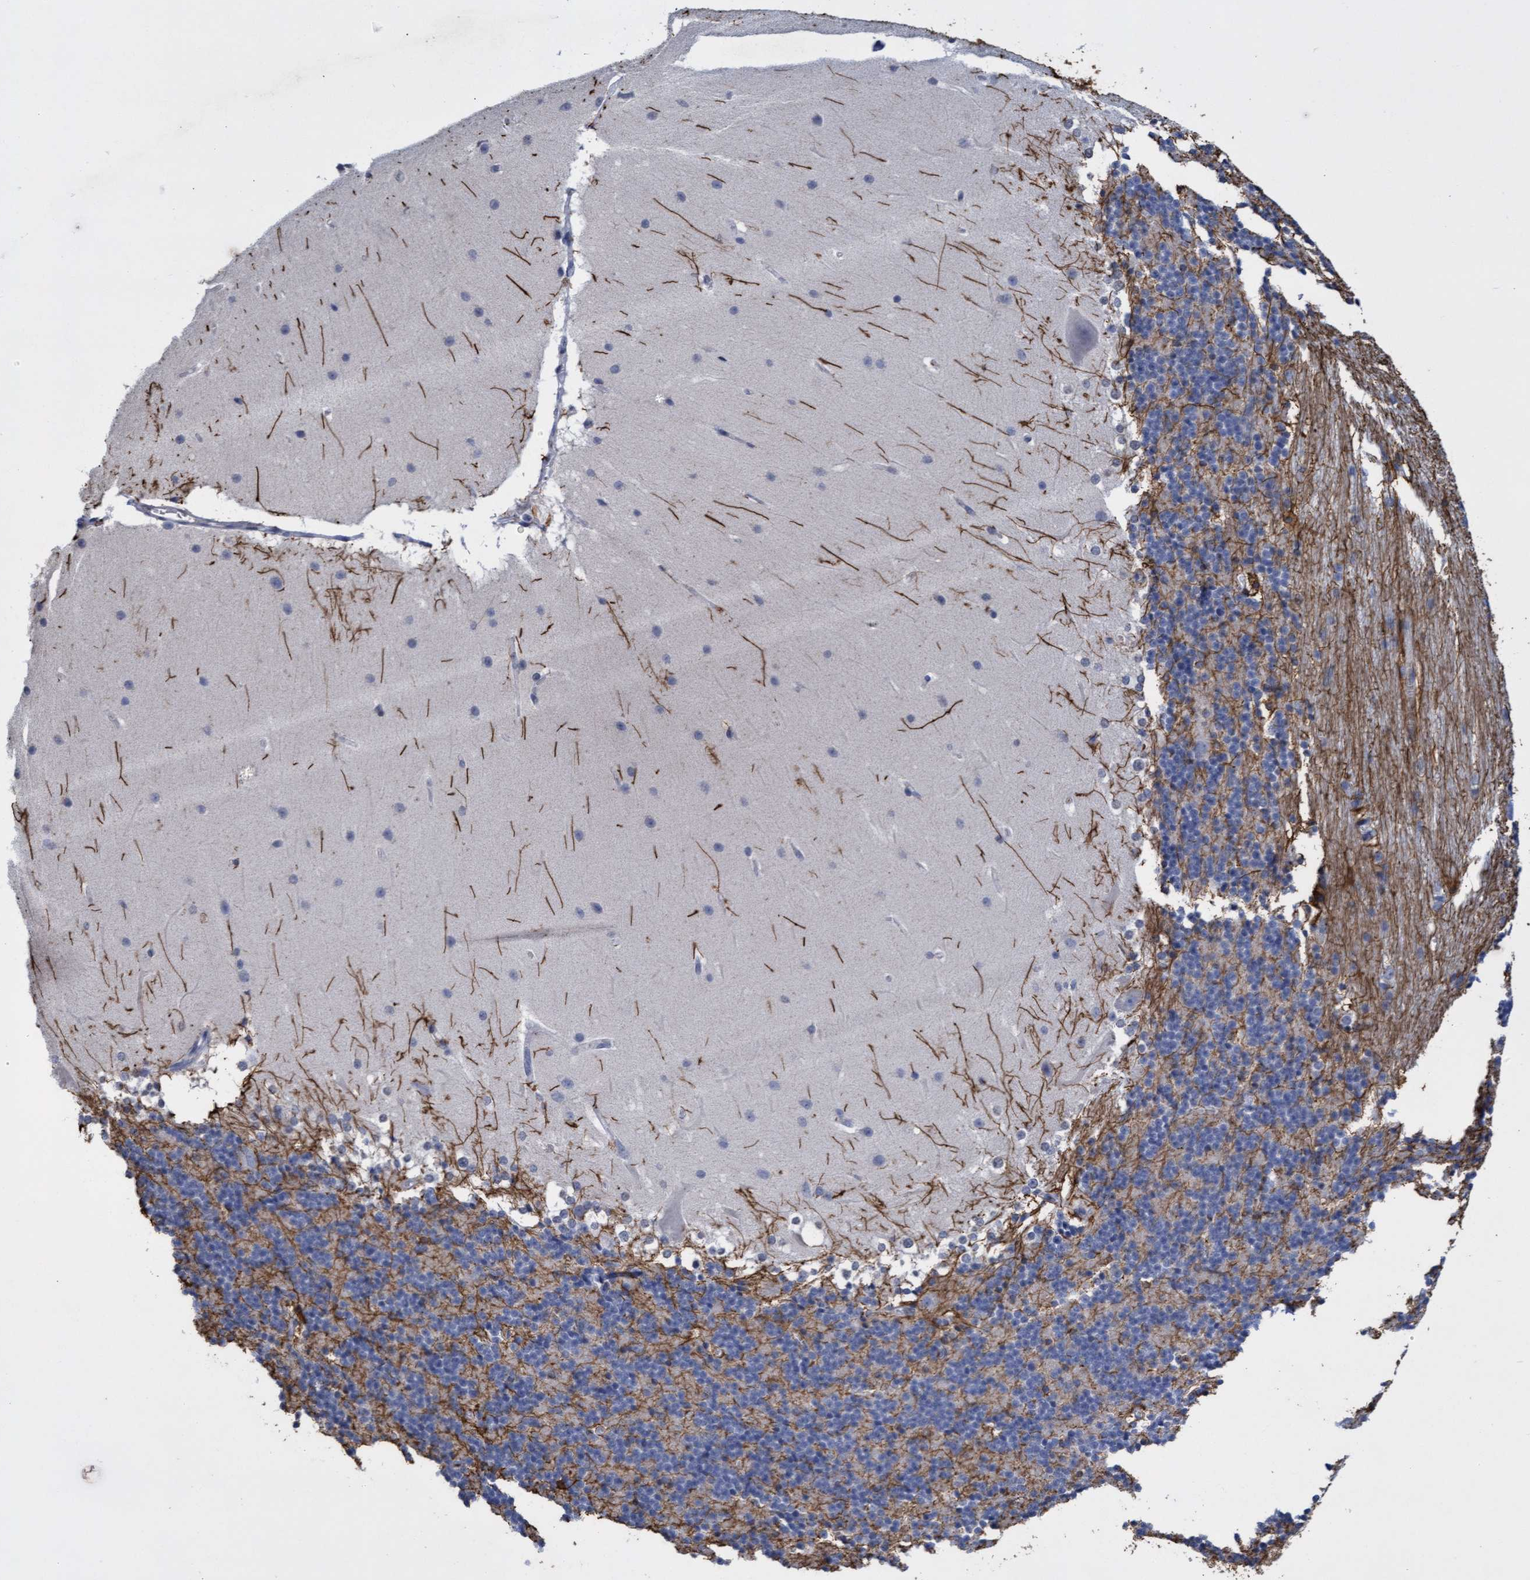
{"staining": {"intensity": "moderate", "quantity": "<25%", "location": "cytoplasmic/membranous"}, "tissue": "cerebellum", "cell_type": "Cells in granular layer", "image_type": "normal", "snomed": [{"axis": "morphology", "description": "Normal tissue, NOS"}, {"axis": "topography", "description": "Cerebellum"}], "caption": "Moderate cytoplasmic/membranous expression for a protein is present in approximately <25% of cells in granular layer of unremarkable cerebellum using IHC.", "gene": "GPR39", "patient": {"sex": "female", "age": 19}}